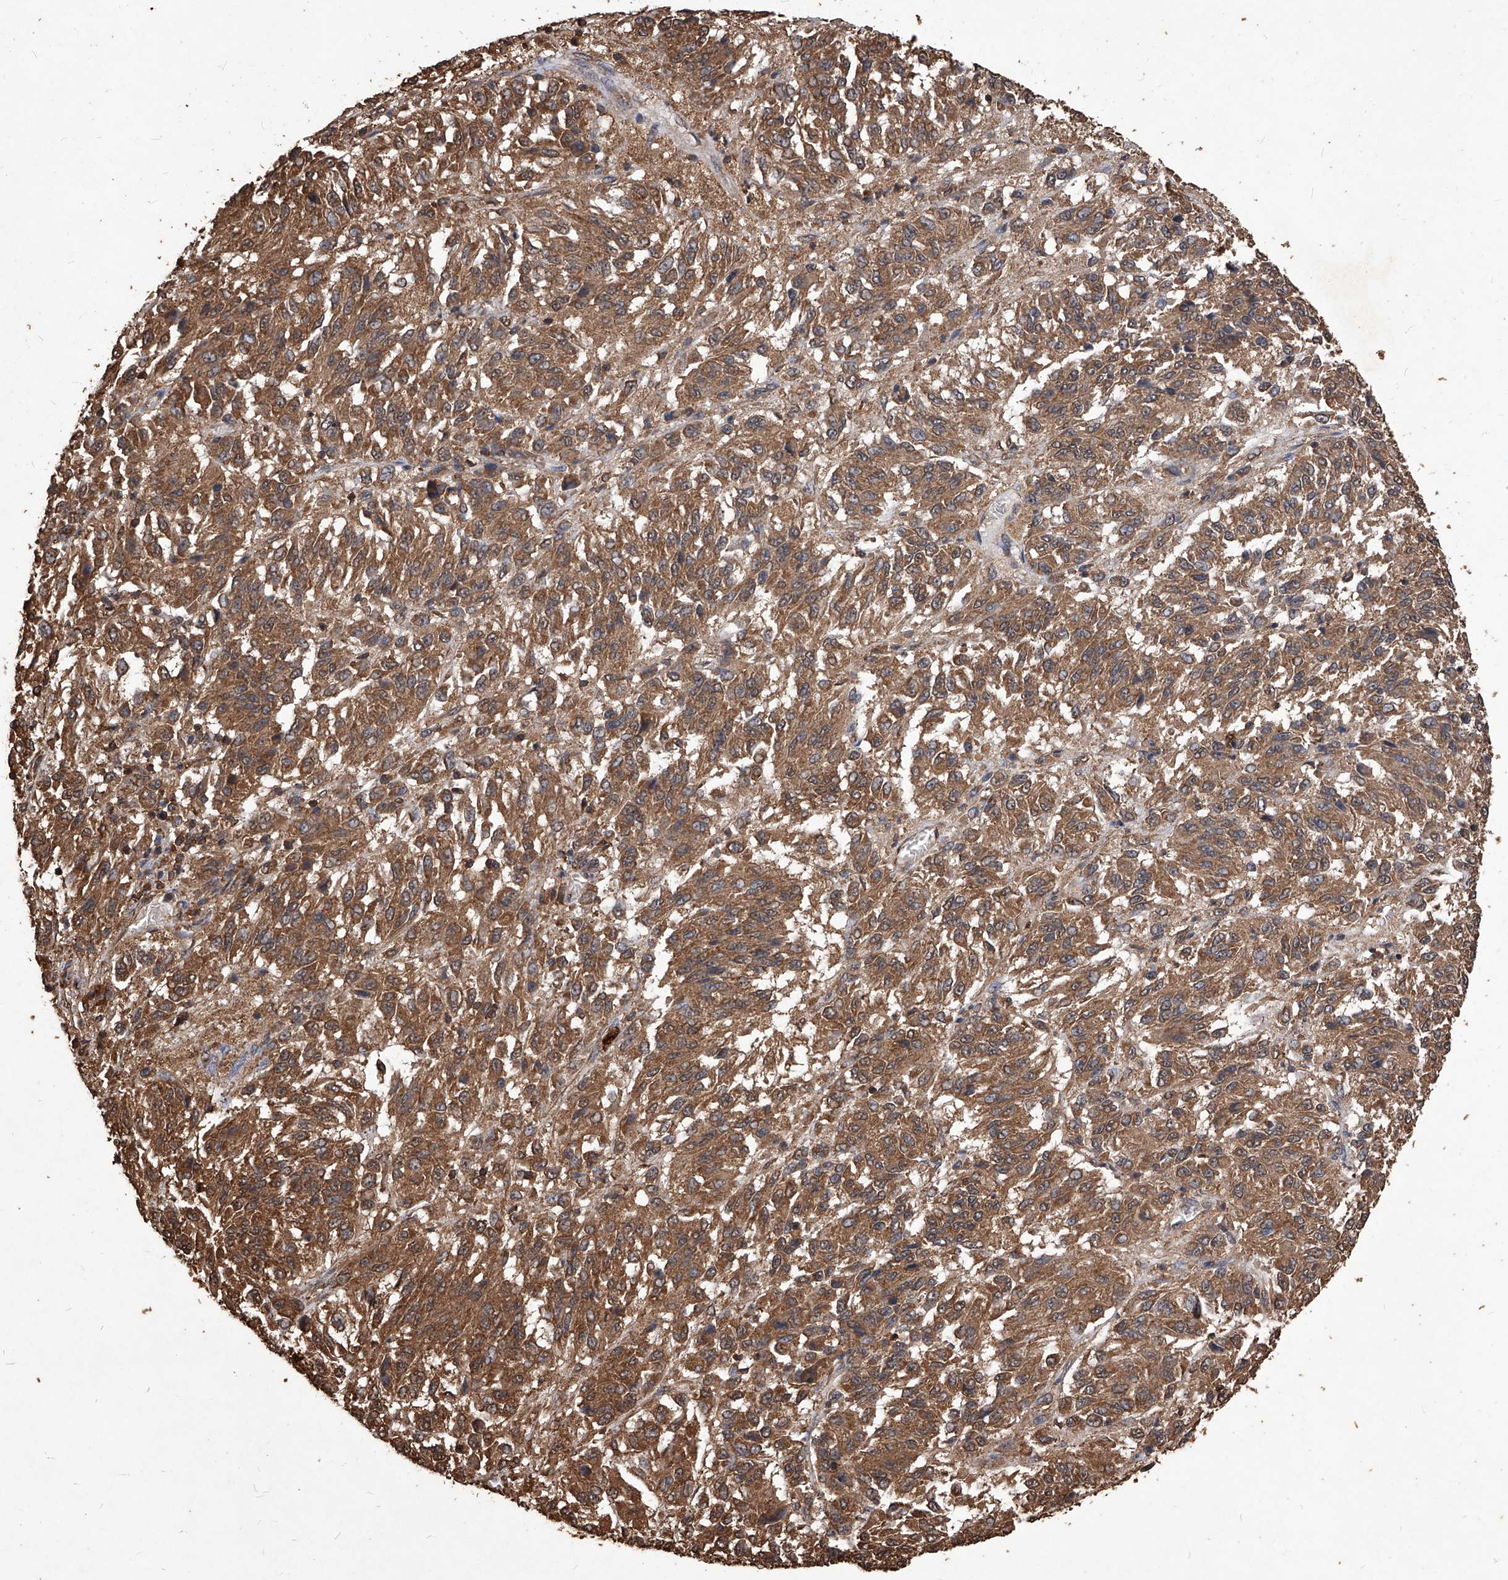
{"staining": {"intensity": "moderate", "quantity": ">75%", "location": "cytoplasmic/membranous"}, "tissue": "melanoma", "cell_type": "Tumor cells", "image_type": "cancer", "snomed": [{"axis": "morphology", "description": "Malignant melanoma, Metastatic site"}, {"axis": "topography", "description": "Lung"}], "caption": "Moderate cytoplasmic/membranous expression for a protein is present in about >75% of tumor cells of melanoma using immunohistochemistry (IHC).", "gene": "UCP2", "patient": {"sex": "male", "age": 64}}